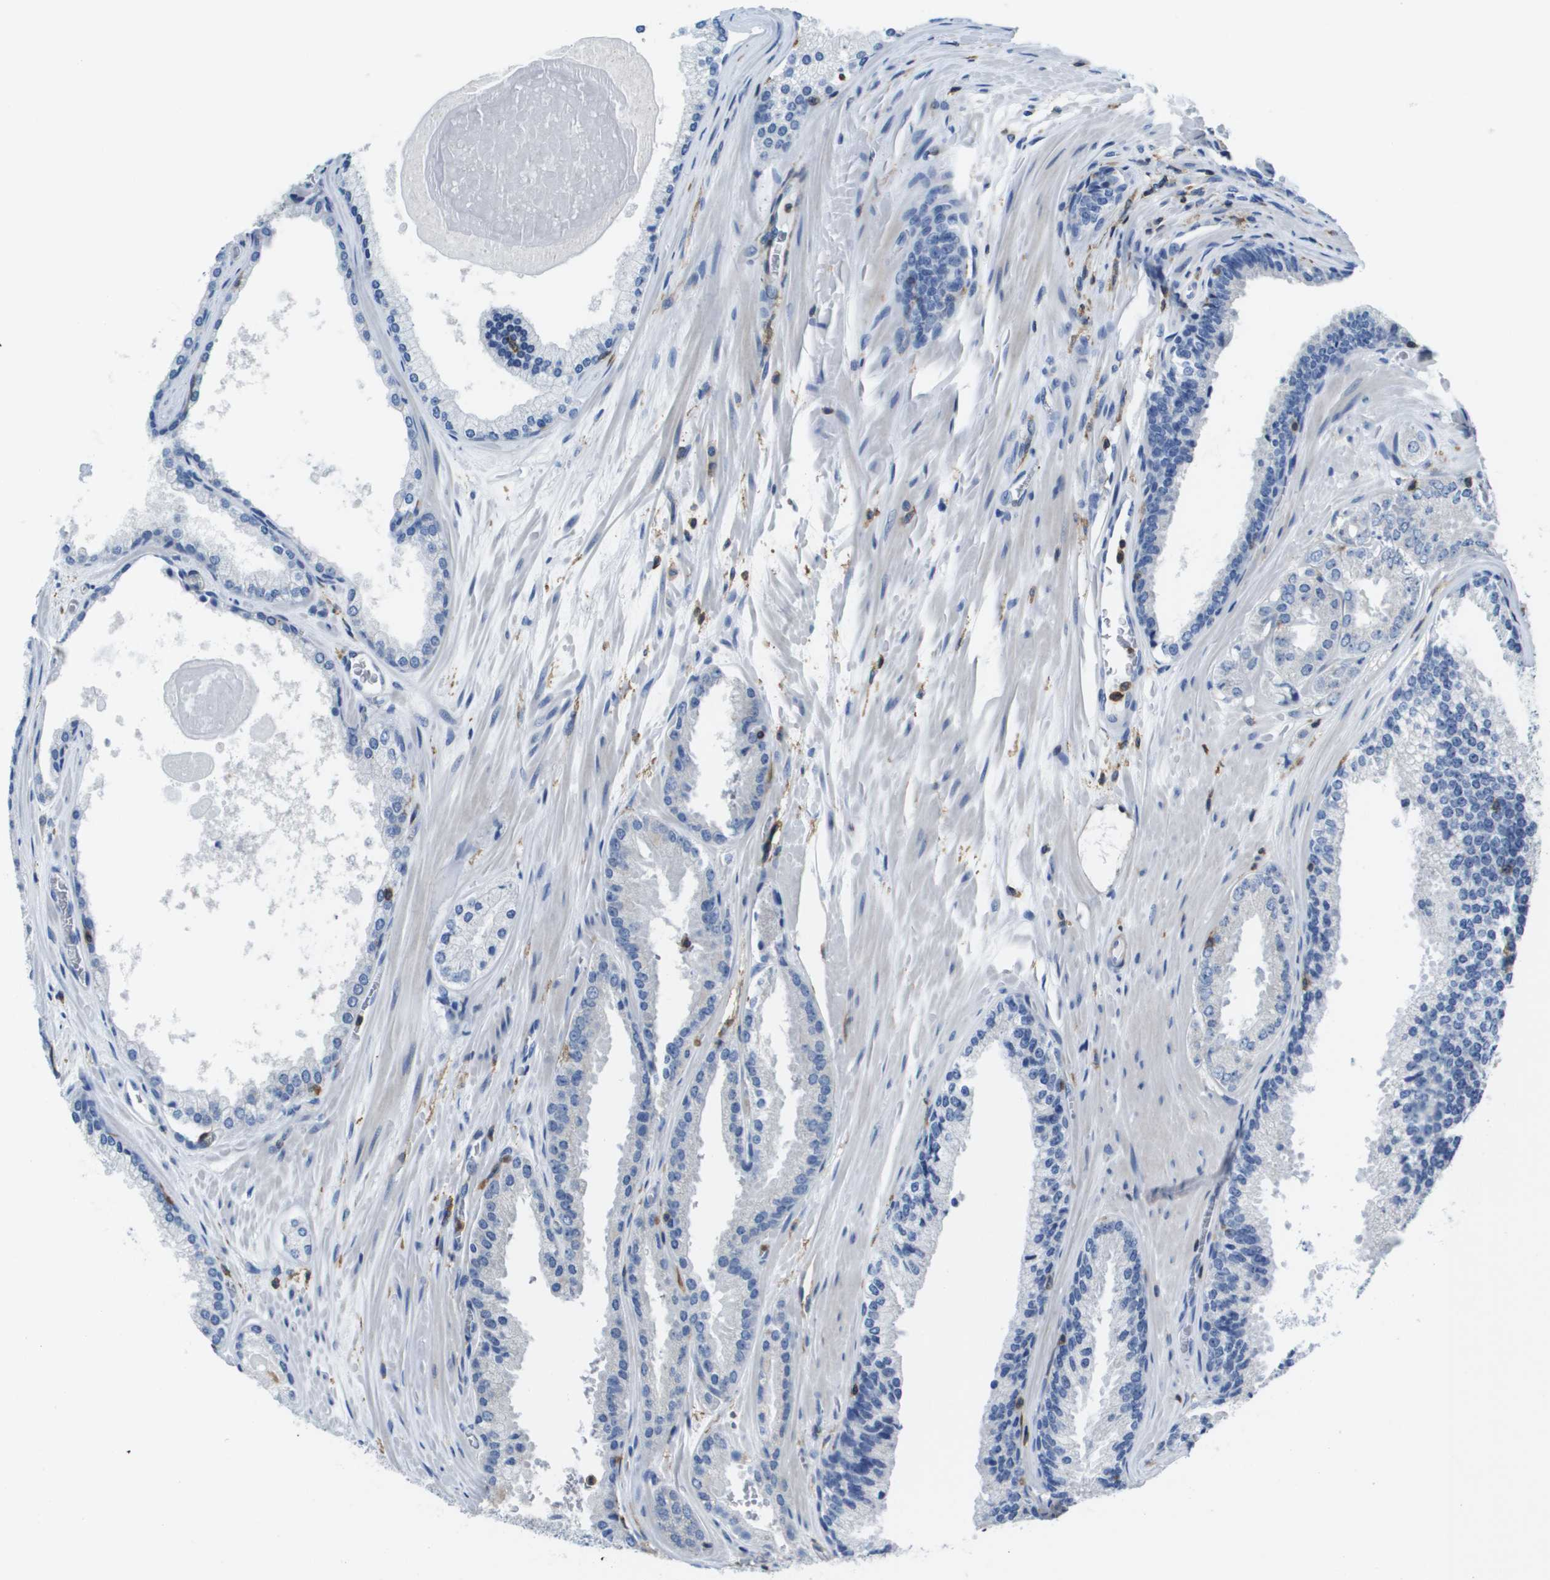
{"staining": {"intensity": "negative", "quantity": "none", "location": "none"}, "tissue": "prostate cancer", "cell_type": "Tumor cells", "image_type": "cancer", "snomed": [{"axis": "morphology", "description": "Adenocarcinoma, High grade"}, {"axis": "topography", "description": "Prostate"}], "caption": "Tumor cells show no significant protein positivity in high-grade adenocarcinoma (prostate).", "gene": "RCSD1", "patient": {"sex": "male", "age": 65}}